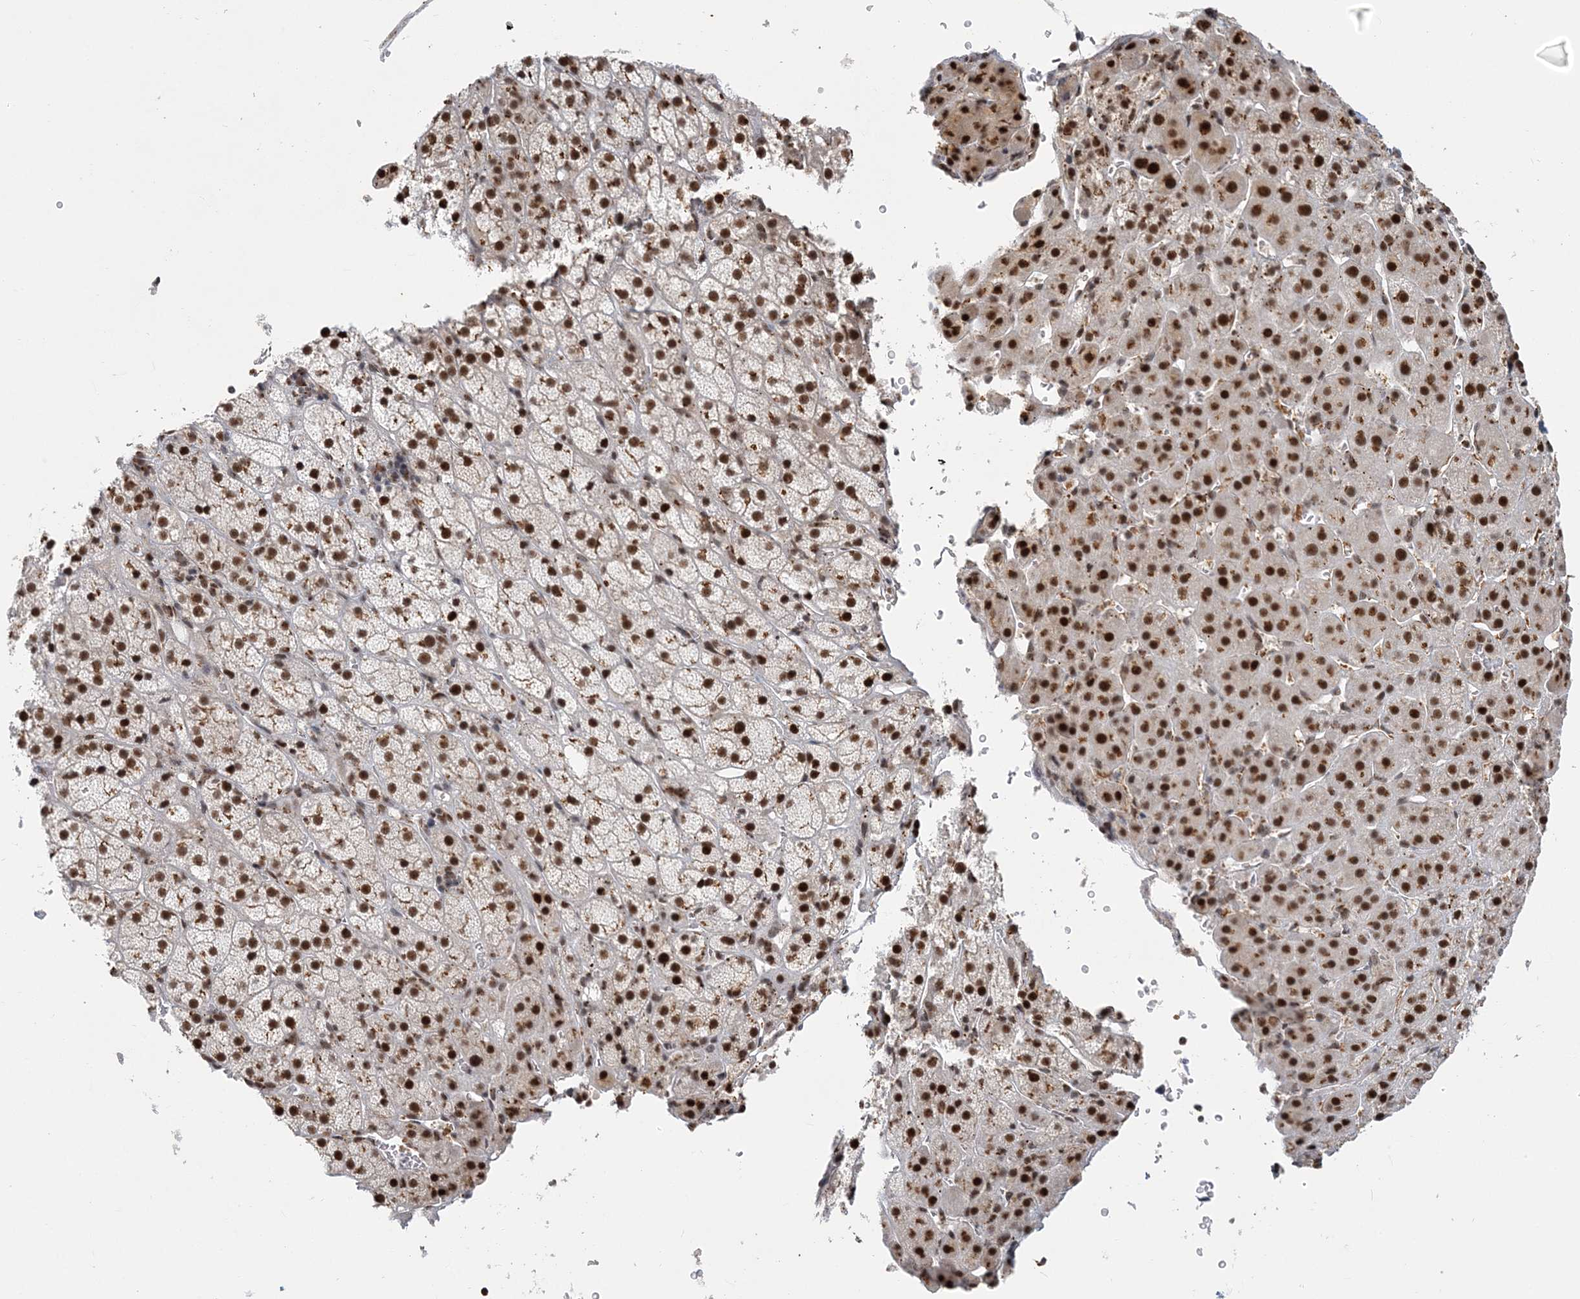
{"staining": {"intensity": "strong", "quantity": "25%-75%", "location": "cytoplasmic/membranous,nuclear"}, "tissue": "adrenal gland", "cell_type": "Glandular cells", "image_type": "normal", "snomed": [{"axis": "morphology", "description": "Normal tissue, NOS"}, {"axis": "topography", "description": "Adrenal gland"}], "caption": "Protein staining of benign adrenal gland exhibits strong cytoplasmic/membranous,nuclear positivity in about 25%-75% of glandular cells. The protein of interest is stained brown, and the nuclei are stained in blue (DAB (3,3'-diaminobenzidine) IHC with brightfield microscopy, high magnification).", "gene": "PLRG1", "patient": {"sex": "female", "age": 57}}